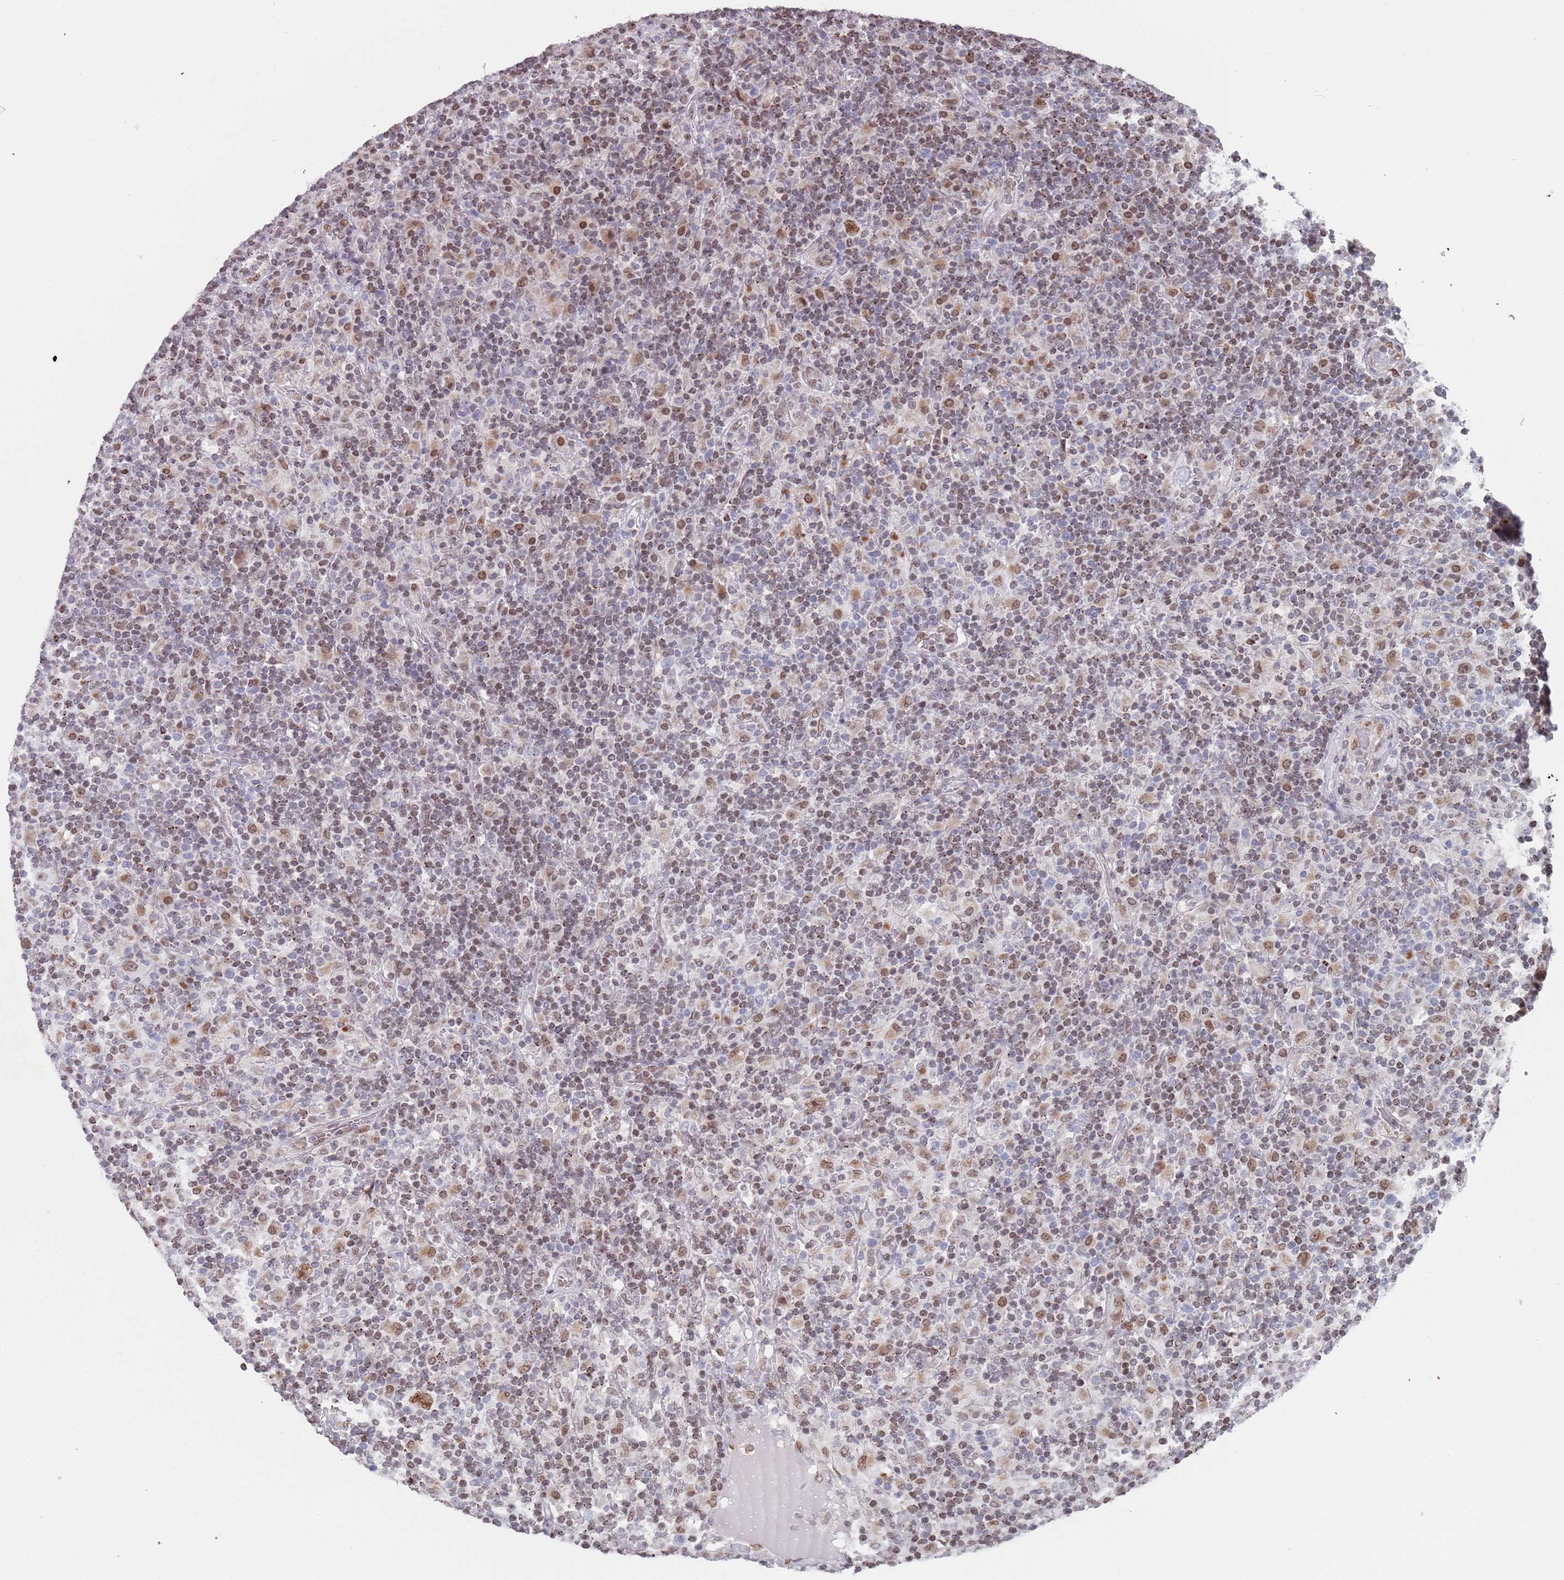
{"staining": {"intensity": "moderate", "quantity": ">75%", "location": "nuclear"}, "tissue": "lymphoma", "cell_type": "Tumor cells", "image_type": "cancer", "snomed": [{"axis": "morphology", "description": "Hodgkin's disease, NOS"}, {"axis": "topography", "description": "Lymph node"}], "caption": "DAB immunohistochemical staining of human Hodgkin's disease reveals moderate nuclear protein staining in about >75% of tumor cells. (Stains: DAB (3,3'-diaminobenzidine) in brown, nuclei in blue, Microscopy: brightfield microscopy at high magnification).", "gene": "MFSD12", "patient": {"sex": "male", "age": 70}}